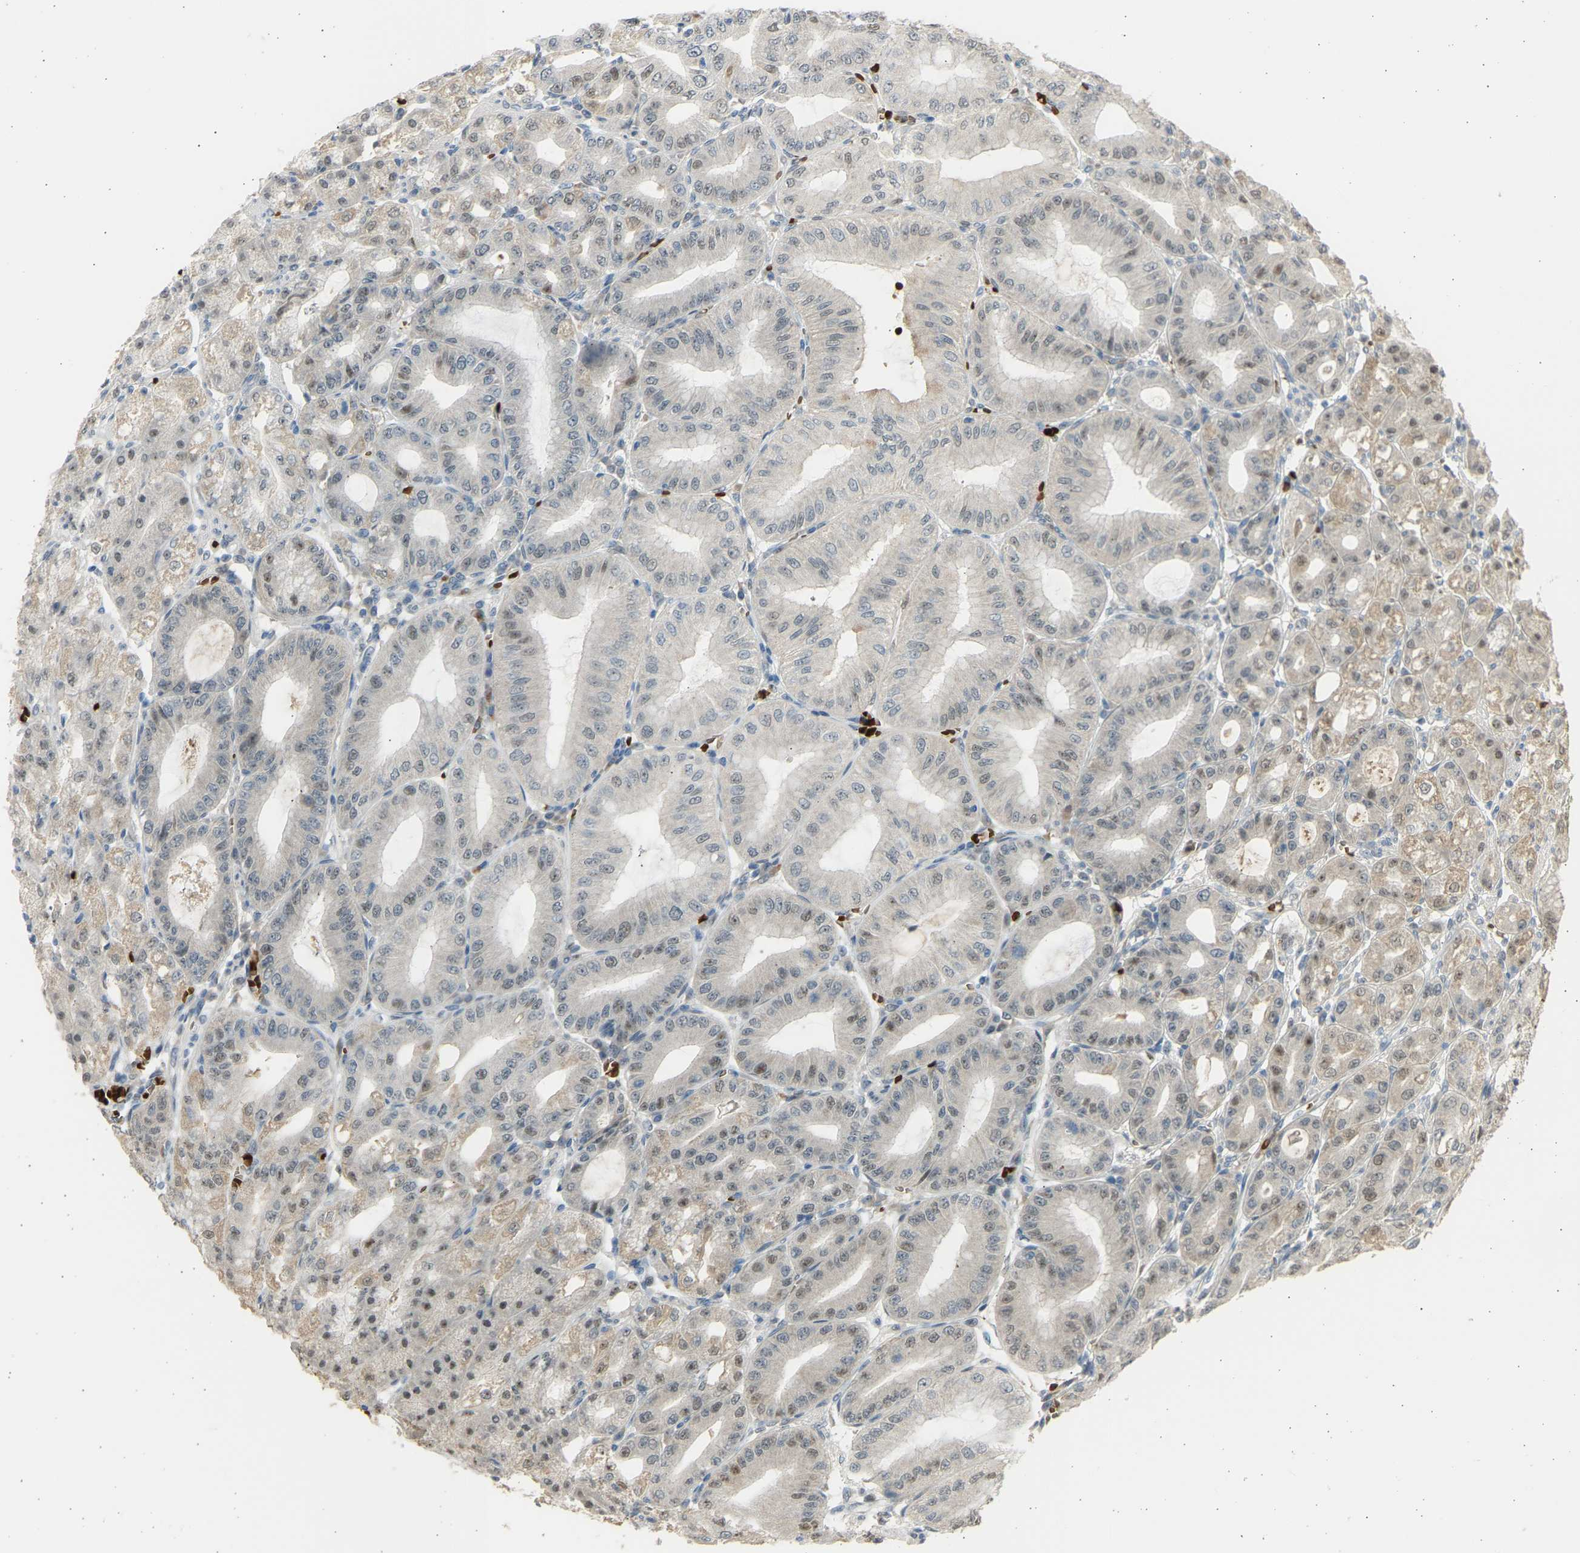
{"staining": {"intensity": "moderate", "quantity": "25%-75%", "location": "cytoplasmic/membranous,nuclear"}, "tissue": "stomach", "cell_type": "Glandular cells", "image_type": "normal", "snomed": [{"axis": "morphology", "description": "Normal tissue, NOS"}, {"axis": "topography", "description": "Stomach, lower"}], "caption": "Protein analysis of benign stomach displays moderate cytoplasmic/membranous,nuclear expression in approximately 25%-75% of glandular cells.", "gene": "BIRC2", "patient": {"sex": "male", "age": 71}}